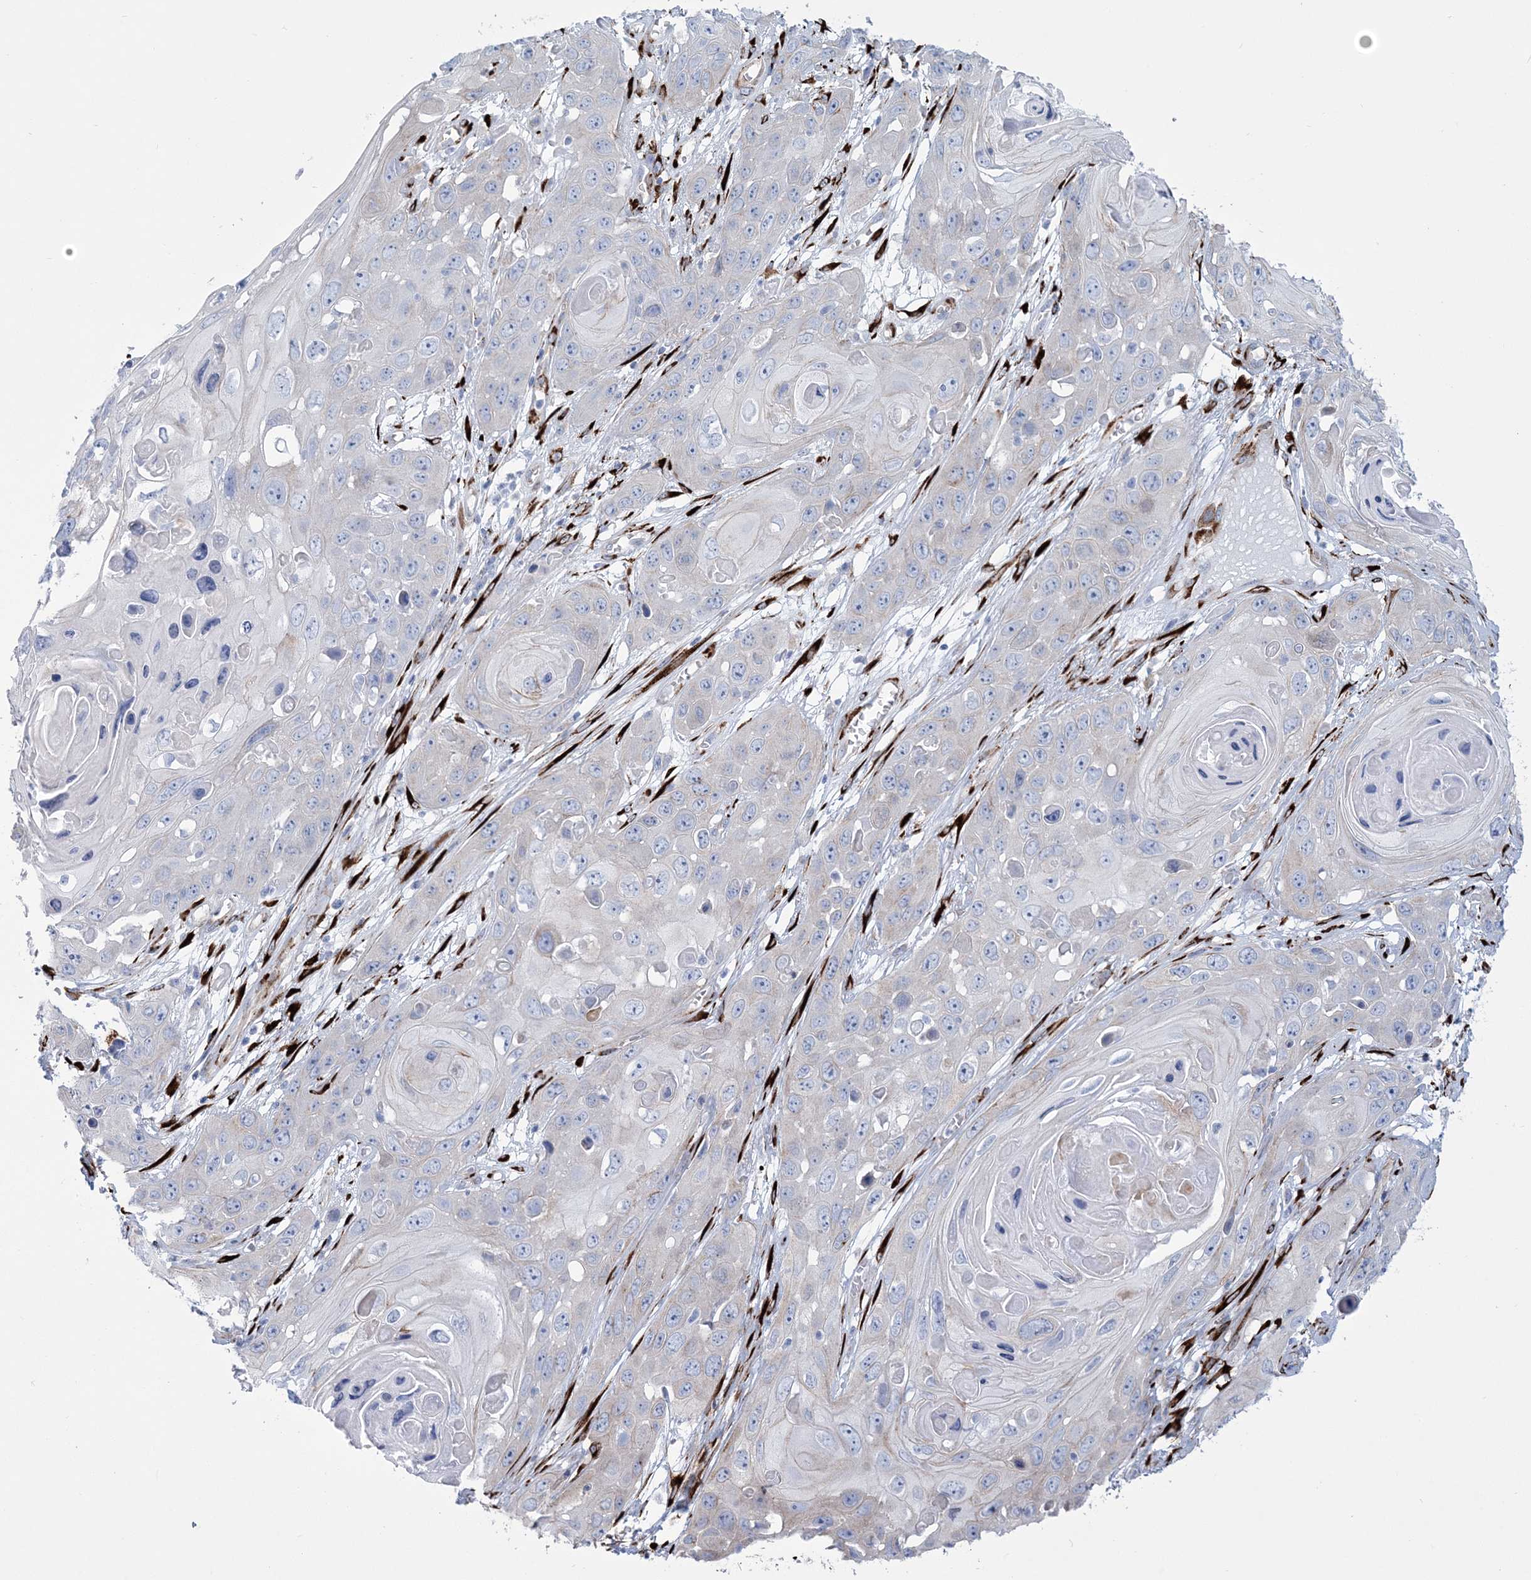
{"staining": {"intensity": "negative", "quantity": "none", "location": "none"}, "tissue": "skin cancer", "cell_type": "Tumor cells", "image_type": "cancer", "snomed": [{"axis": "morphology", "description": "Squamous cell carcinoma, NOS"}, {"axis": "topography", "description": "Skin"}], "caption": "Immunohistochemistry (IHC) image of skin cancer (squamous cell carcinoma) stained for a protein (brown), which exhibits no expression in tumor cells.", "gene": "RAB11FIP5", "patient": {"sex": "male", "age": 55}}